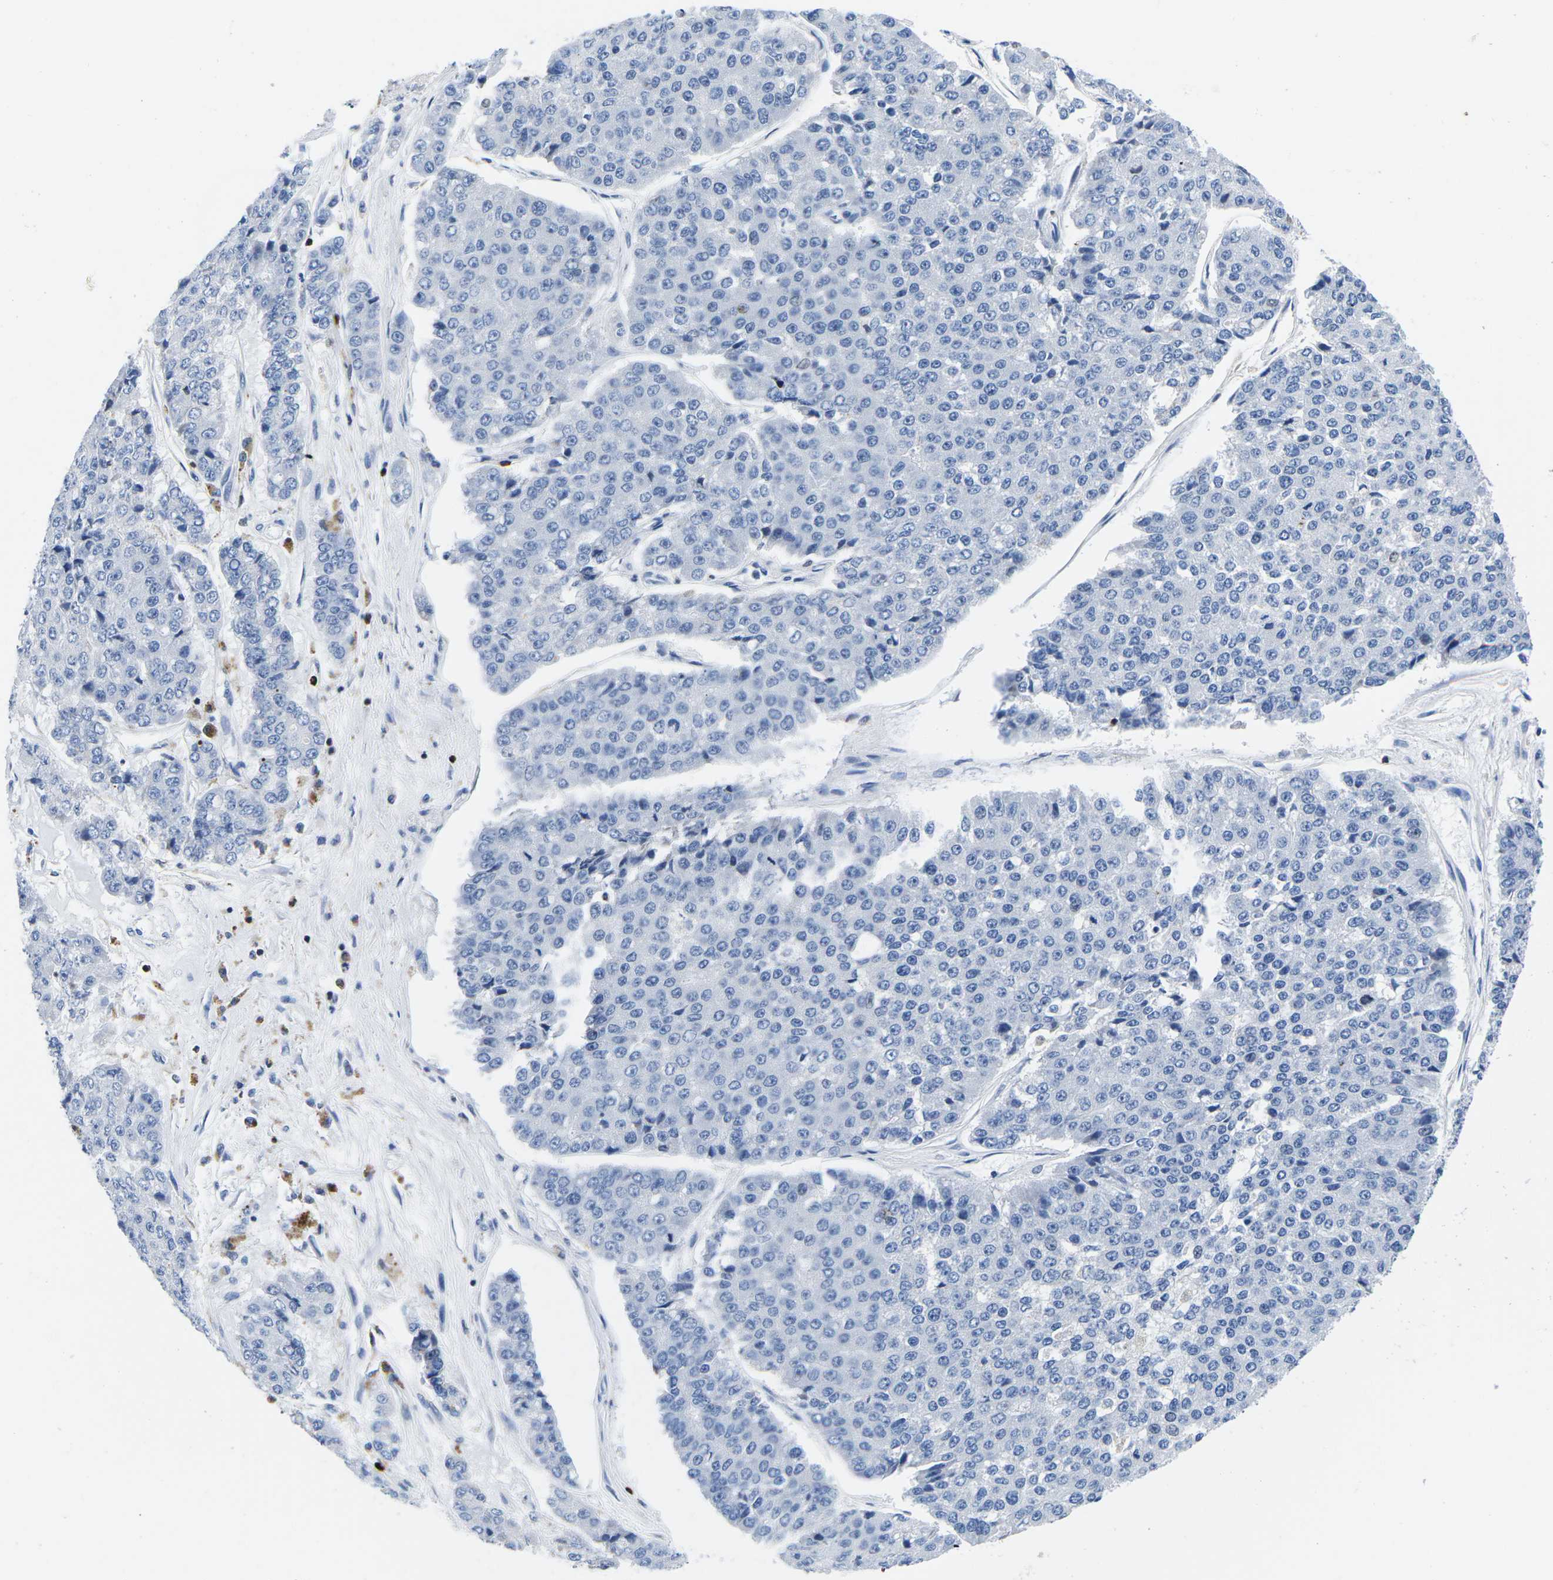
{"staining": {"intensity": "negative", "quantity": "none", "location": "none"}, "tissue": "pancreatic cancer", "cell_type": "Tumor cells", "image_type": "cancer", "snomed": [{"axis": "morphology", "description": "Adenocarcinoma, NOS"}, {"axis": "topography", "description": "Pancreas"}], "caption": "IHC of human adenocarcinoma (pancreatic) displays no expression in tumor cells.", "gene": "CTSW", "patient": {"sex": "male", "age": 50}}